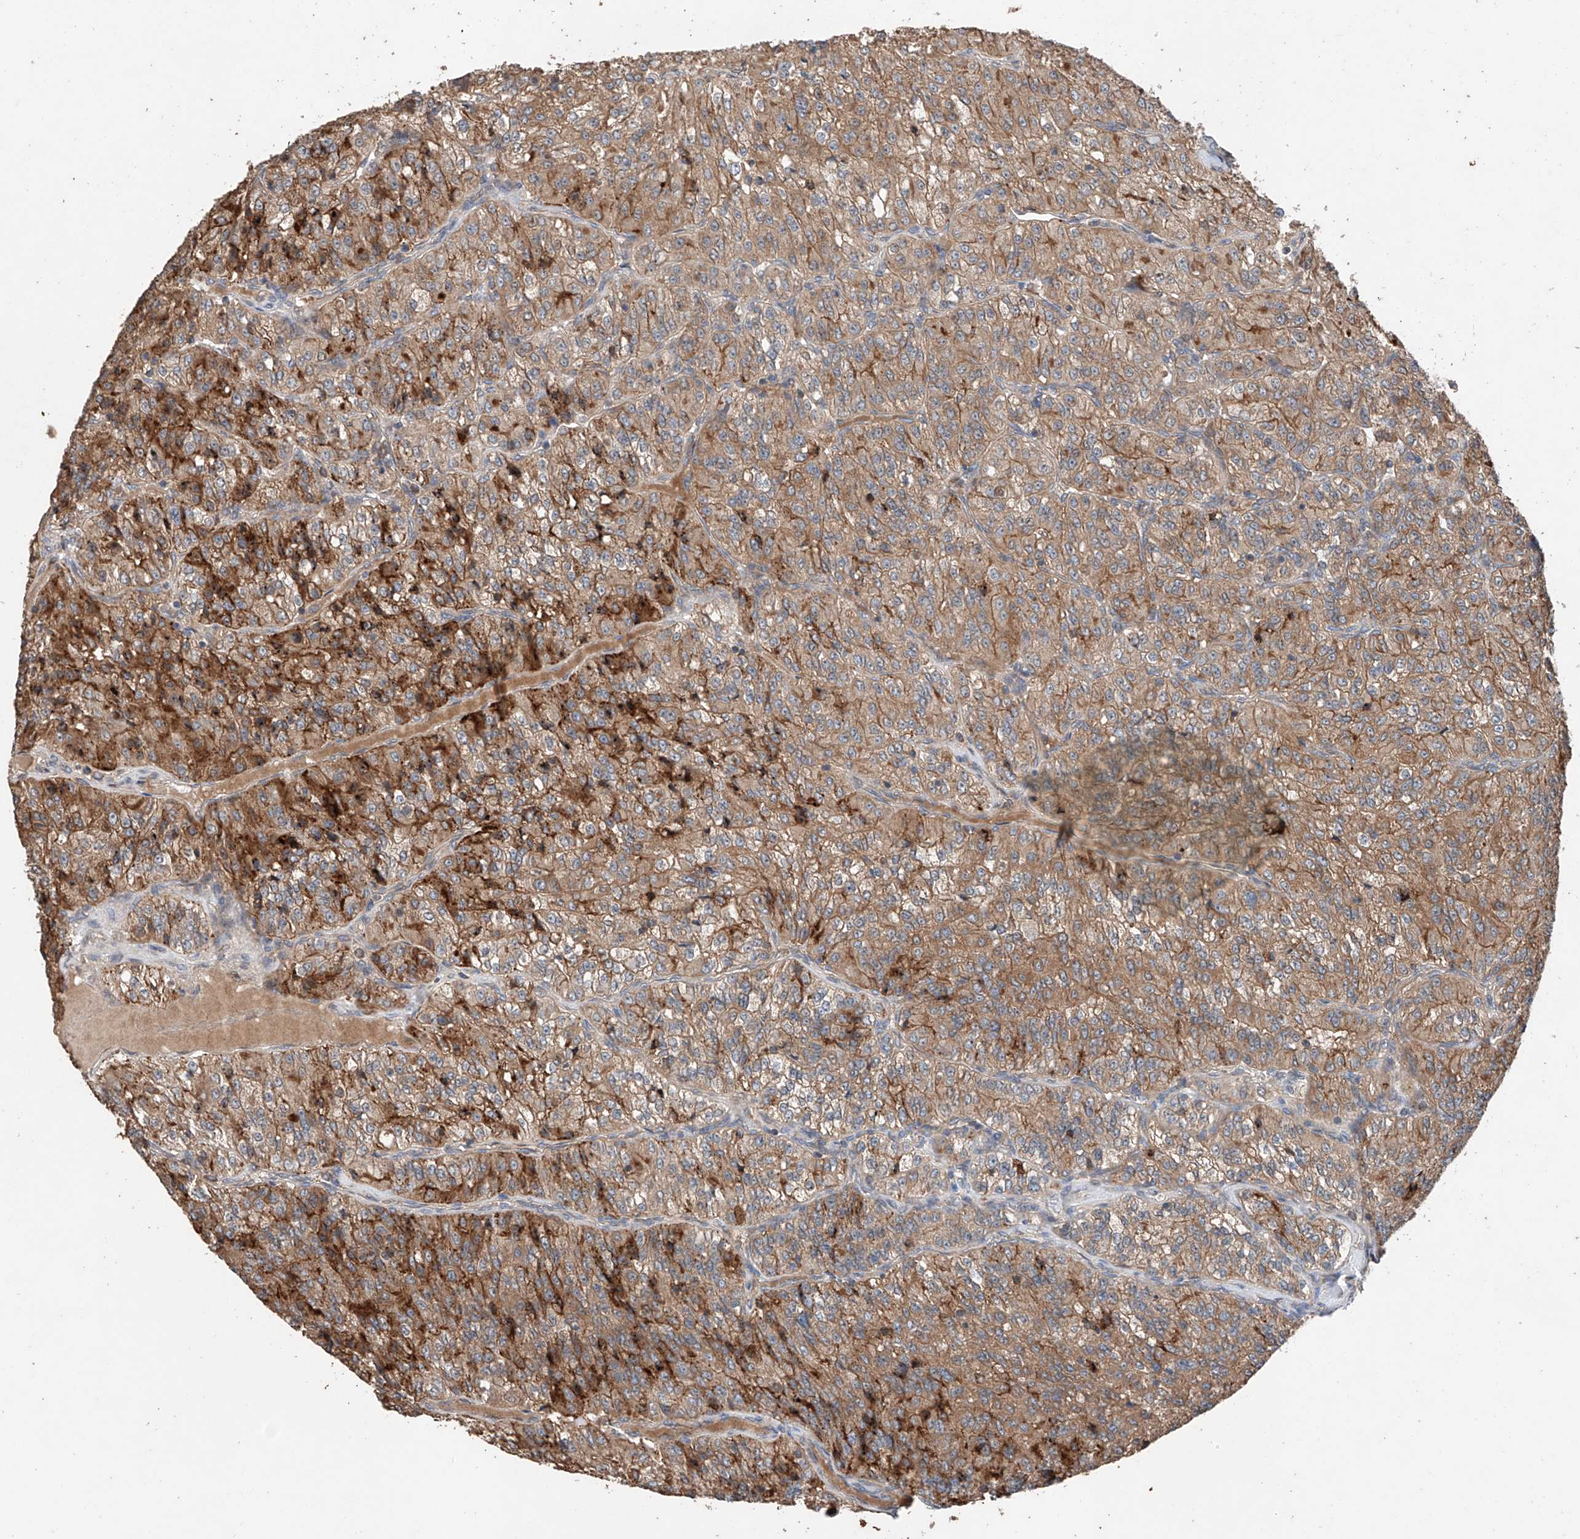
{"staining": {"intensity": "strong", "quantity": "25%-75%", "location": "cytoplasmic/membranous"}, "tissue": "renal cancer", "cell_type": "Tumor cells", "image_type": "cancer", "snomed": [{"axis": "morphology", "description": "Adenocarcinoma, NOS"}, {"axis": "topography", "description": "Kidney"}], "caption": "Renal cancer stained with a brown dye displays strong cytoplasmic/membranous positive positivity in approximately 25%-75% of tumor cells.", "gene": "AP4B1", "patient": {"sex": "female", "age": 63}}